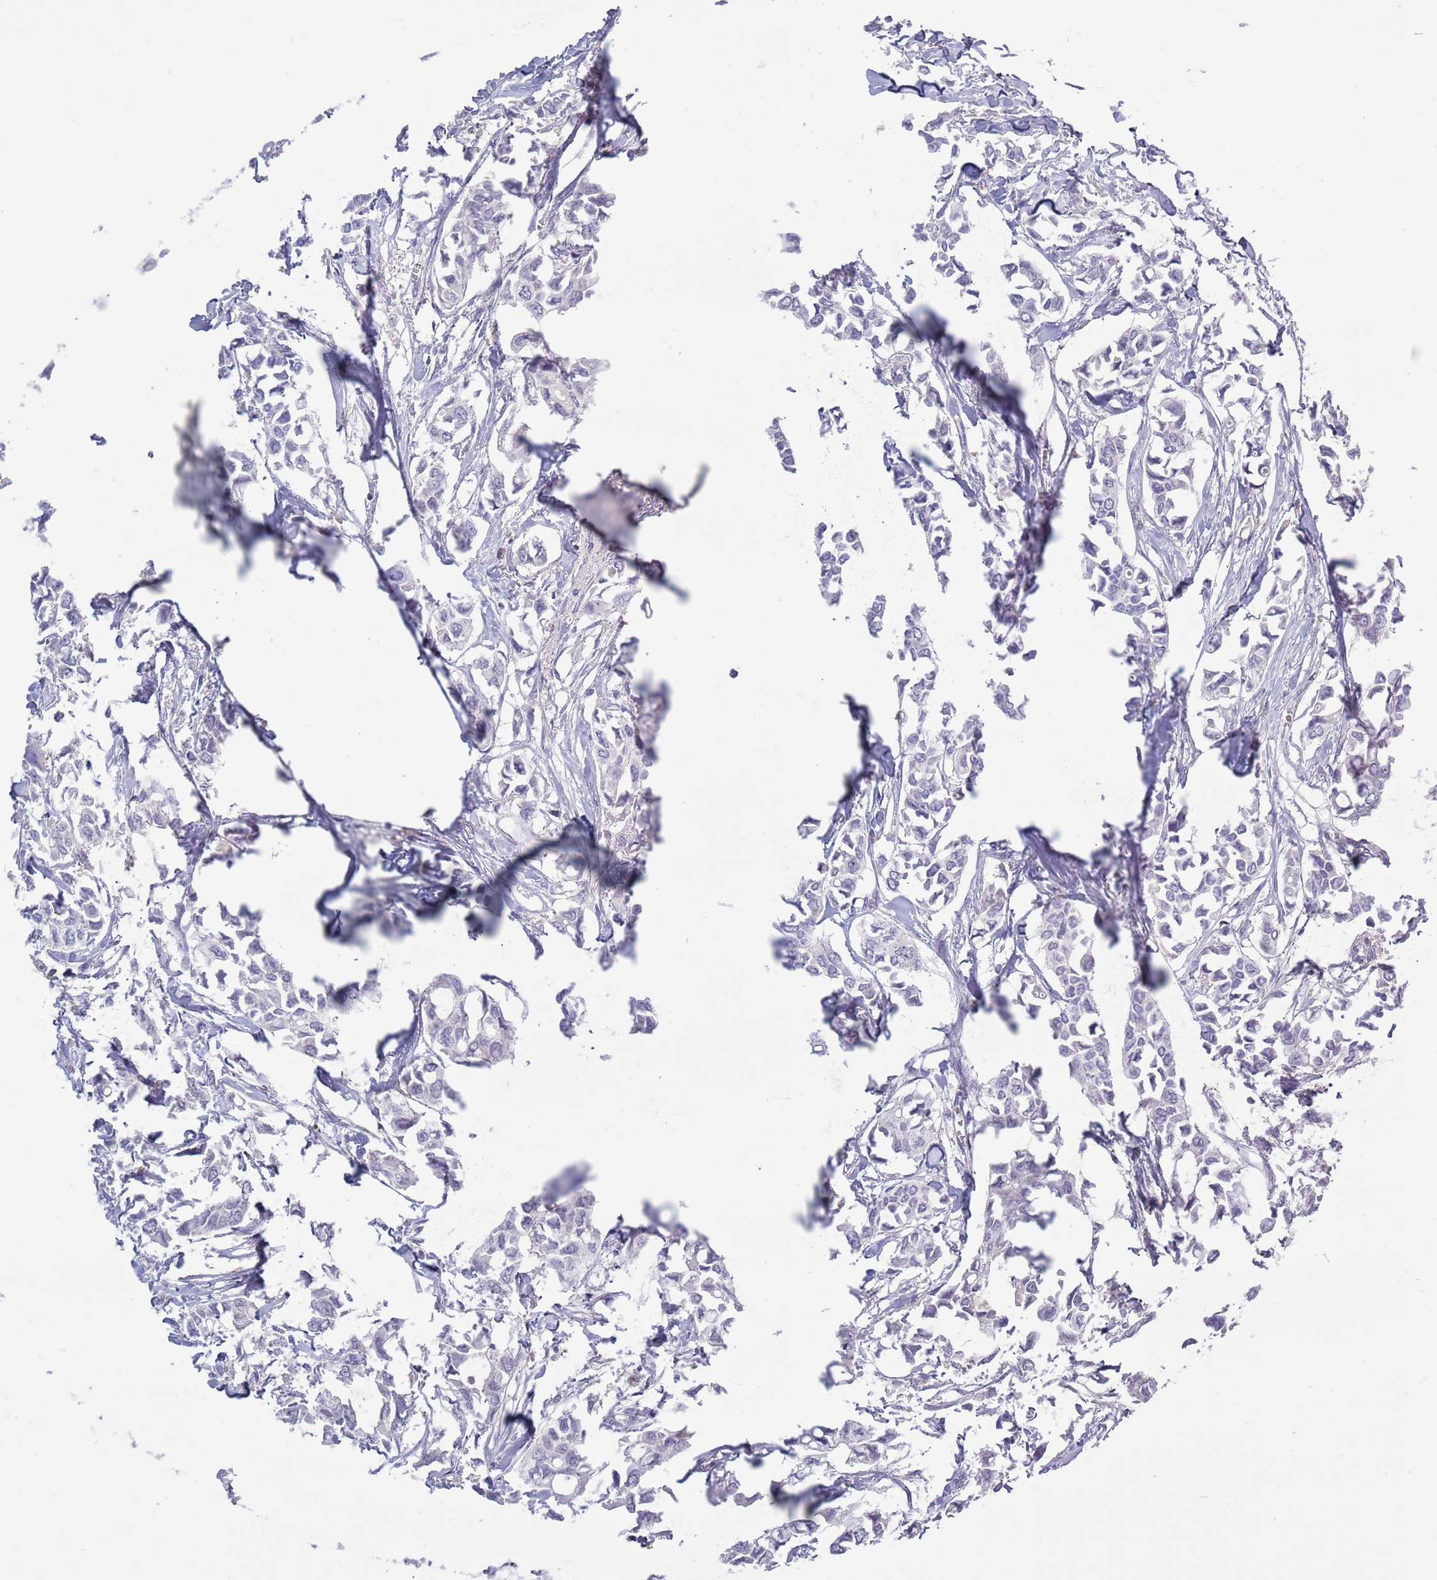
{"staining": {"intensity": "negative", "quantity": "none", "location": "none"}, "tissue": "breast cancer", "cell_type": "Tumor cells", "image_type": "cancer", "snomed": [{"axis": "morphology", "description": "Duct carcinoma"}, {"axis": "topography", "description": "Breast"}], "caption": "This is an IHC histopathology image of breast infiltrating ductal carcinoma. There is no positivity in tumor cells.", "gene": "ACSBG1", "patient": {"sex": "female", "age": 41}}